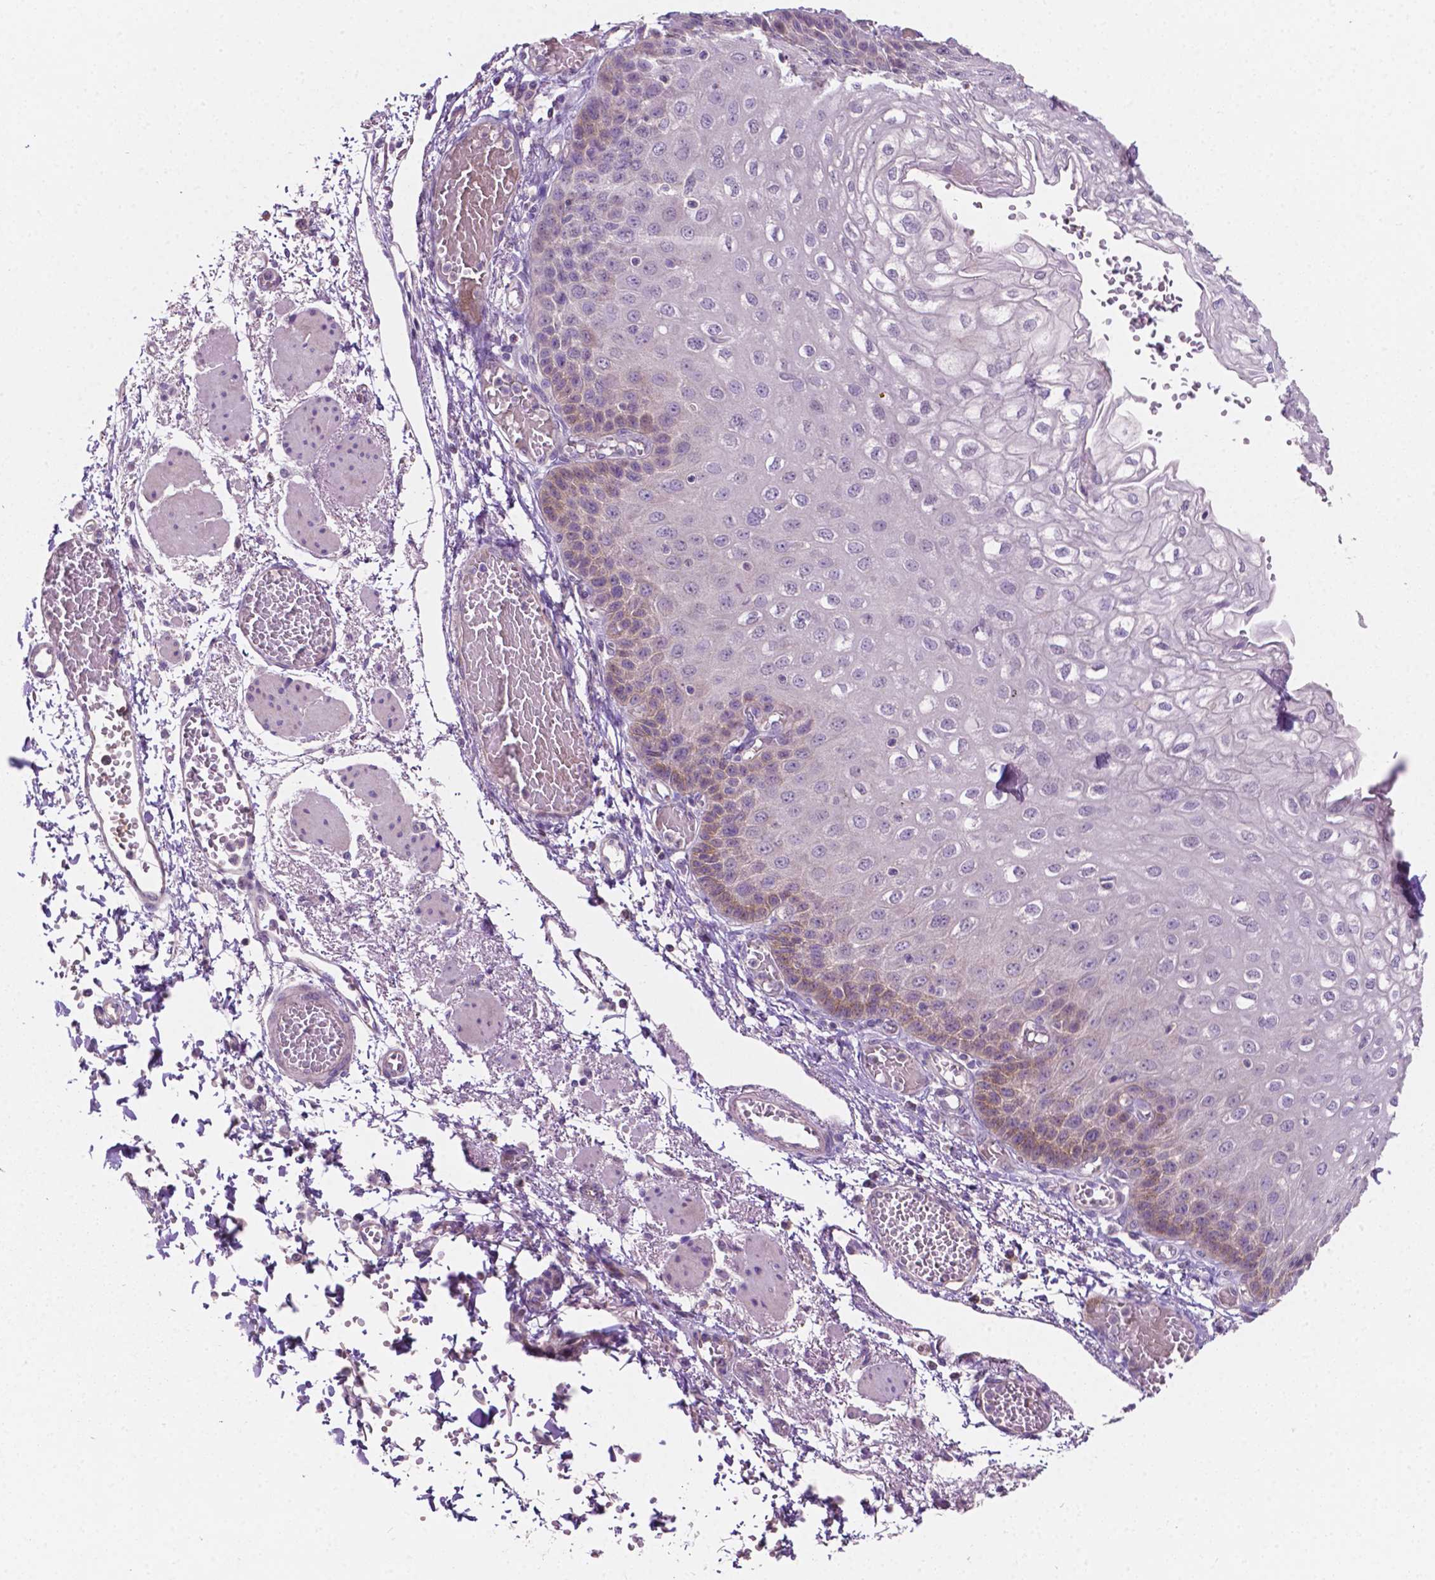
{"staining": {"intensity": "weak", "quantity": "<25%", "location": "cytoplasmic/membranous"}, "tissue": "esophagus", "cell_type": "Squamous epithelial cells", "image_type": "normal", "snomed": [{"axis": "morphology", "description": "Normal tissue, NOS"}, {"axis": "morphology", "description": "Adenocarcinoma, NOS"}, {"axis": "topography", "description": "Esophagus"}], "caption": "This is an immunohistochemistry image of benign esophagus. There is no staining in squamous epithelial cells.", "gene": "EGFR", "patient": {"sex": "male", "age": 81}}